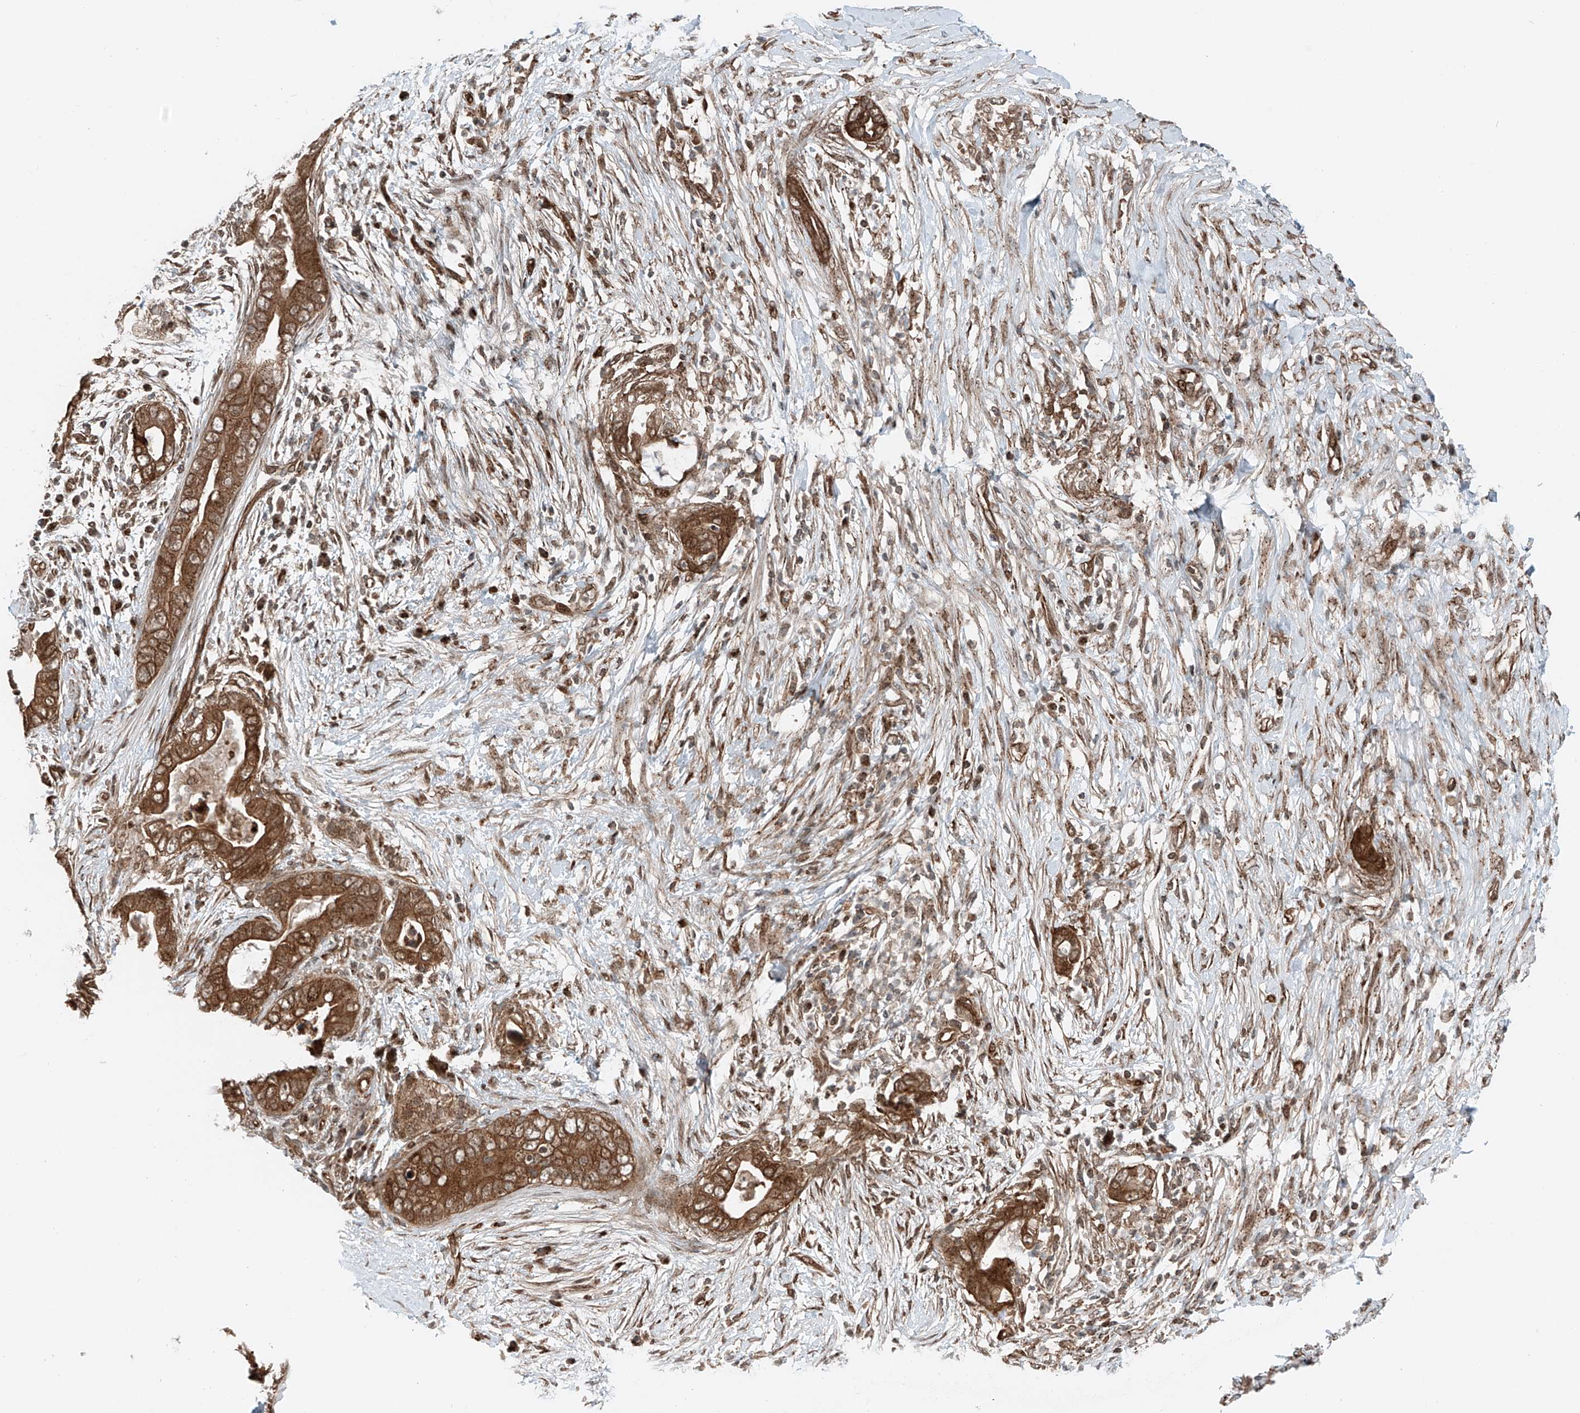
{"staining": {"intensity": "strong", "quantity": ">75%", "location": "cytoplasmic/membranous"}, "tissue": "pancreatic cancer", "cell_type": "Tumor cells", "image_type": "cancer", "snomed": [{"axis": "morphology", "description": "Adenocarcinoma, NOS"}, {"axis": "topography", "description": "Pancreas"}], "caption": "Human pancreatic cancer stained for a protein (brown) displays strong cytoplasmic/membranous positive expression in about >75% of tumor cells.", "gene": "USP48", "patient": {"sex": "male", "age": 75}}